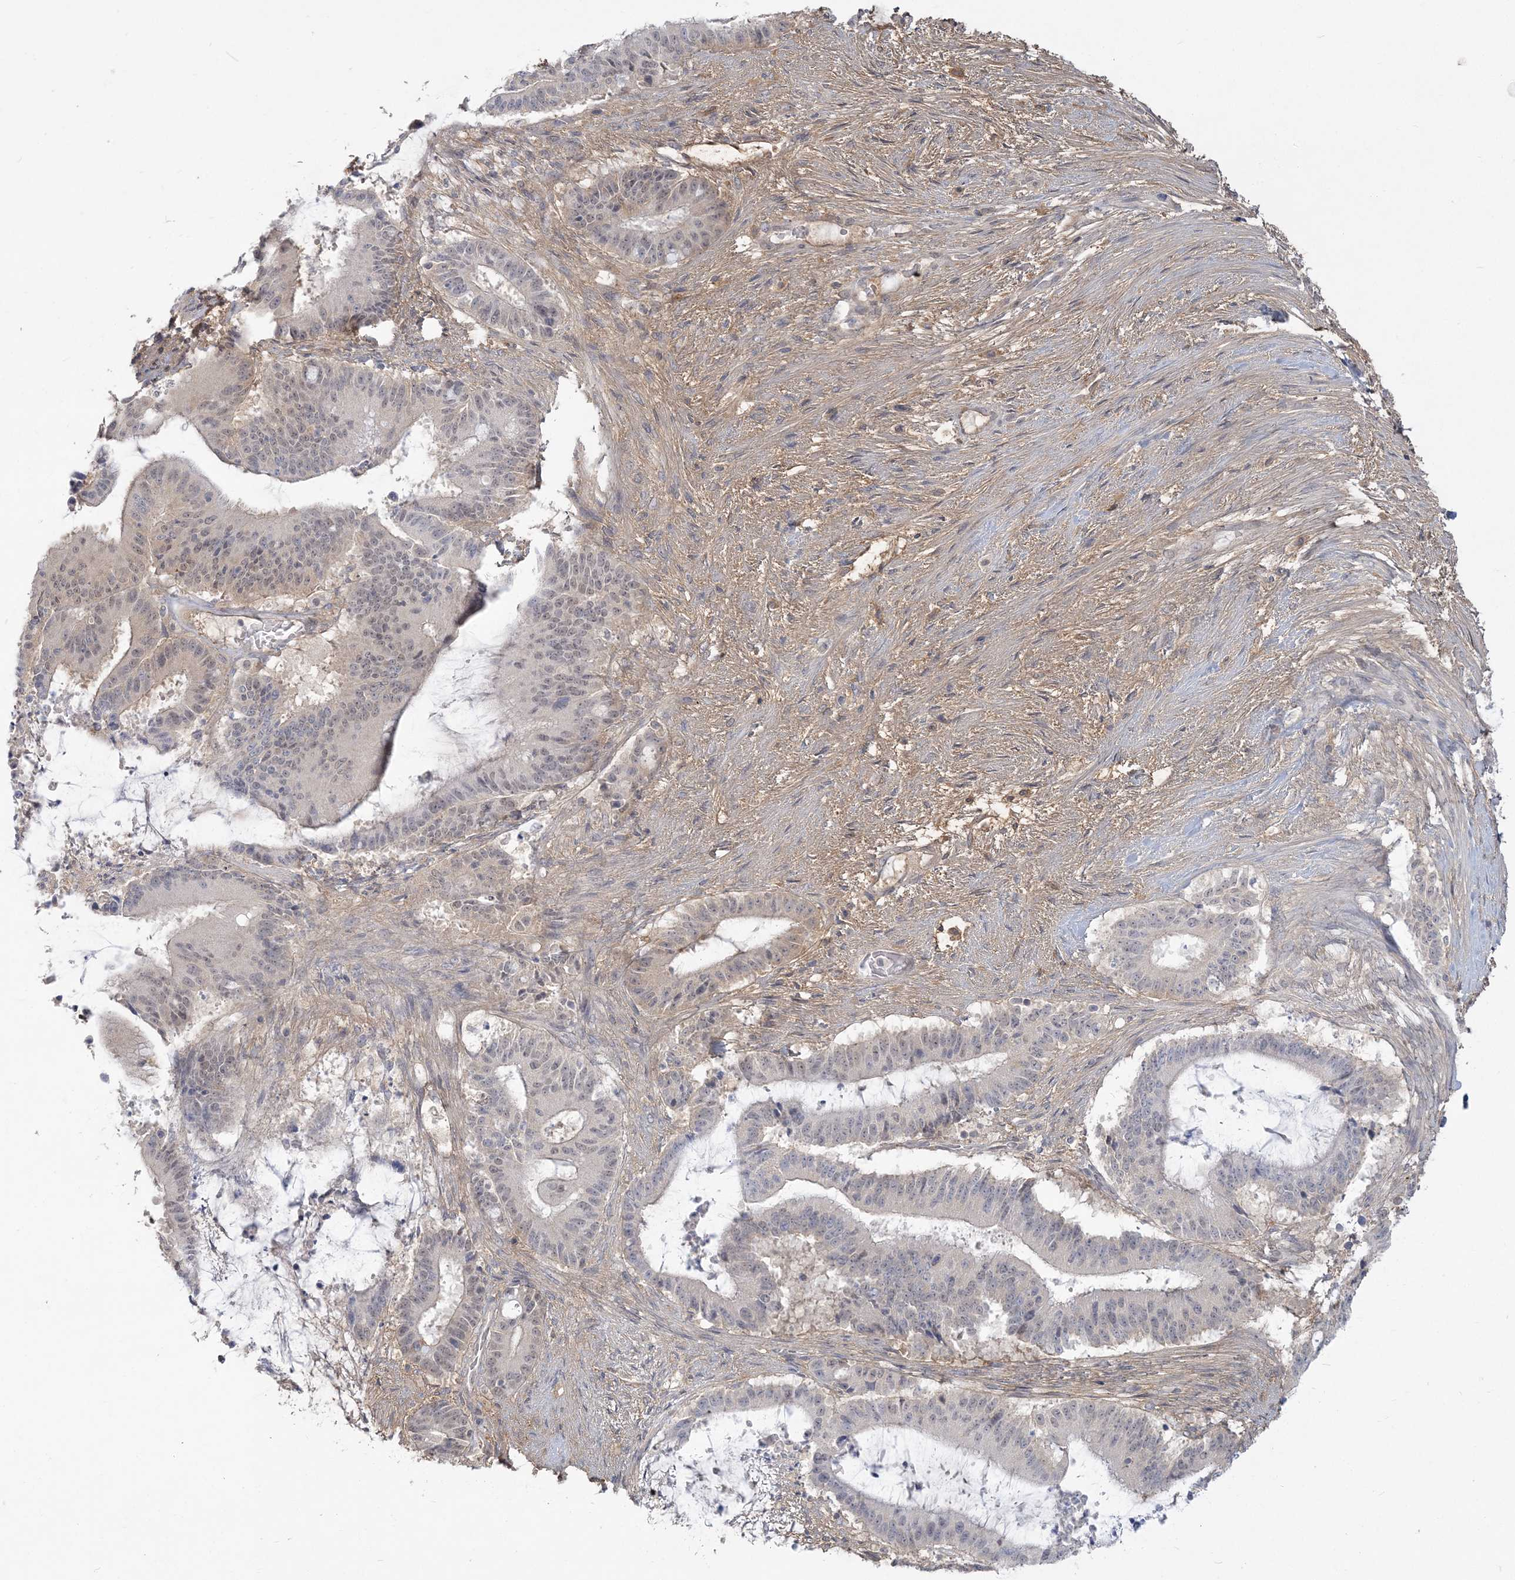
{"staining": {"intensity": "weak", "quantity": "25%-75%", "location": "cytoplasmic/membranous,nuclear"}, "tissue": "liver cancer", "cell_type": "Tumor cells", "image_type": "cancer", "snomed": [{"axis": "morphology", "description": "Normal tissue, NOS"}, {"axis": "morphology", "description": "Cholangiocarcinoma"}, {"axis": "topography", "description": "Liver"}, {"axis": "topography", "description": "Peripheral nerve tissue"}], "caption": "Liver cancer (cholangiocarcinoma) stained with DAB (3,3'-diaminobenzidine) immunohistochemistry exhibits low levels of weak cytoplasmic/membranous and nuclear expression in about 25%-75% of tumor cells. The protein is shown in brown color, while the nuclei are stained blue.", "gene": "ANKS1A", "patient": {"sex": "female", "age": 73}}